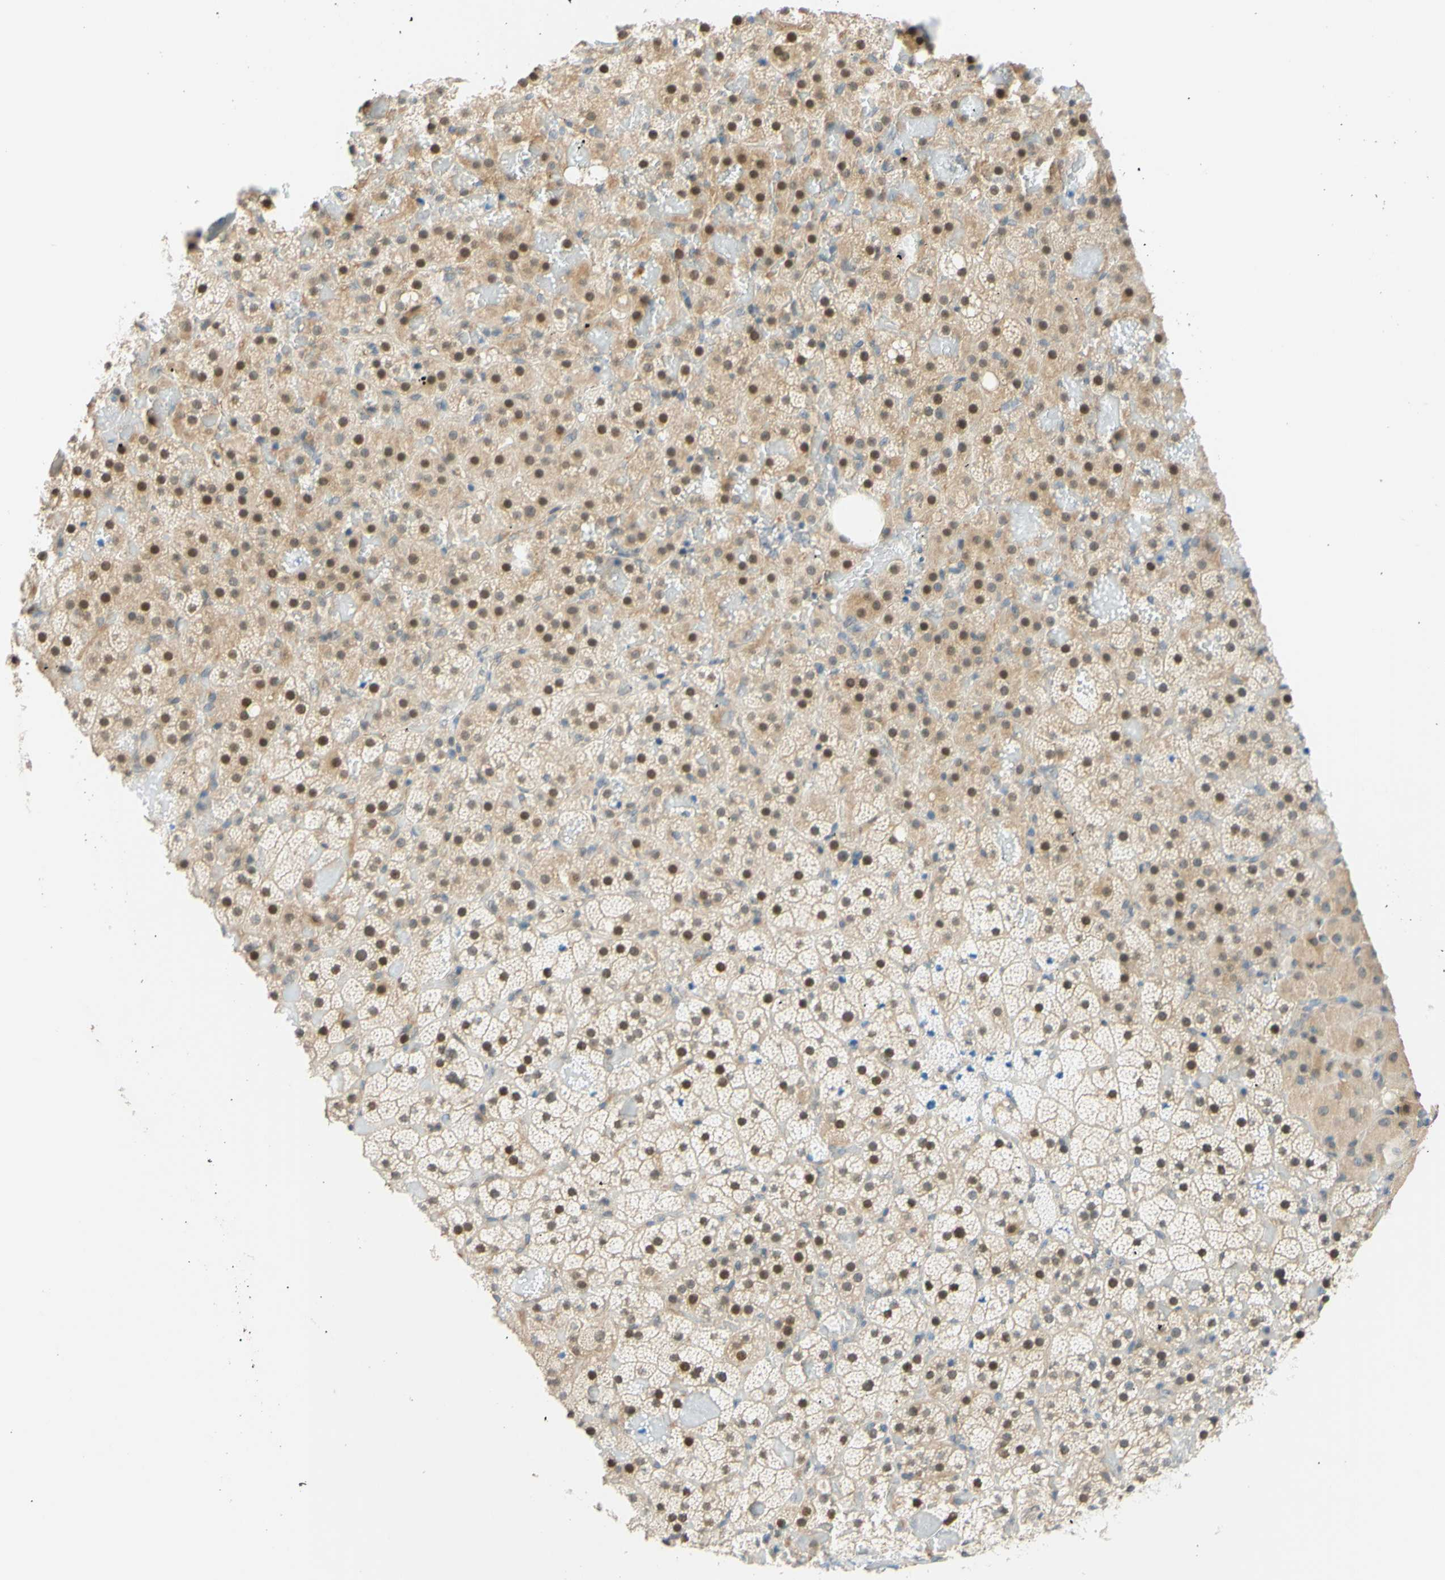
{"staining": {"intensity": "moderate", "quantity": "25%-75%", "location": "cytoplasmic/membranous,nuclear"}, "tissue": "adrenal gland", "cell_type": "Glandular cells", "image_type": "normal", "snomed": [{"axis": "morphology", "description": "Normal tissue, NOS"}, {"axis": "topography", "description": "Adrenal gland"}], "caption": "The micrograph demonstrates a brown stain indicating the presence of a protein in the cytoplasmic/membranous,nuclear of glandular cells in adrenal gland.", "gene": "C2CD2L", "patient": {"sex": "female", "age": 59}}